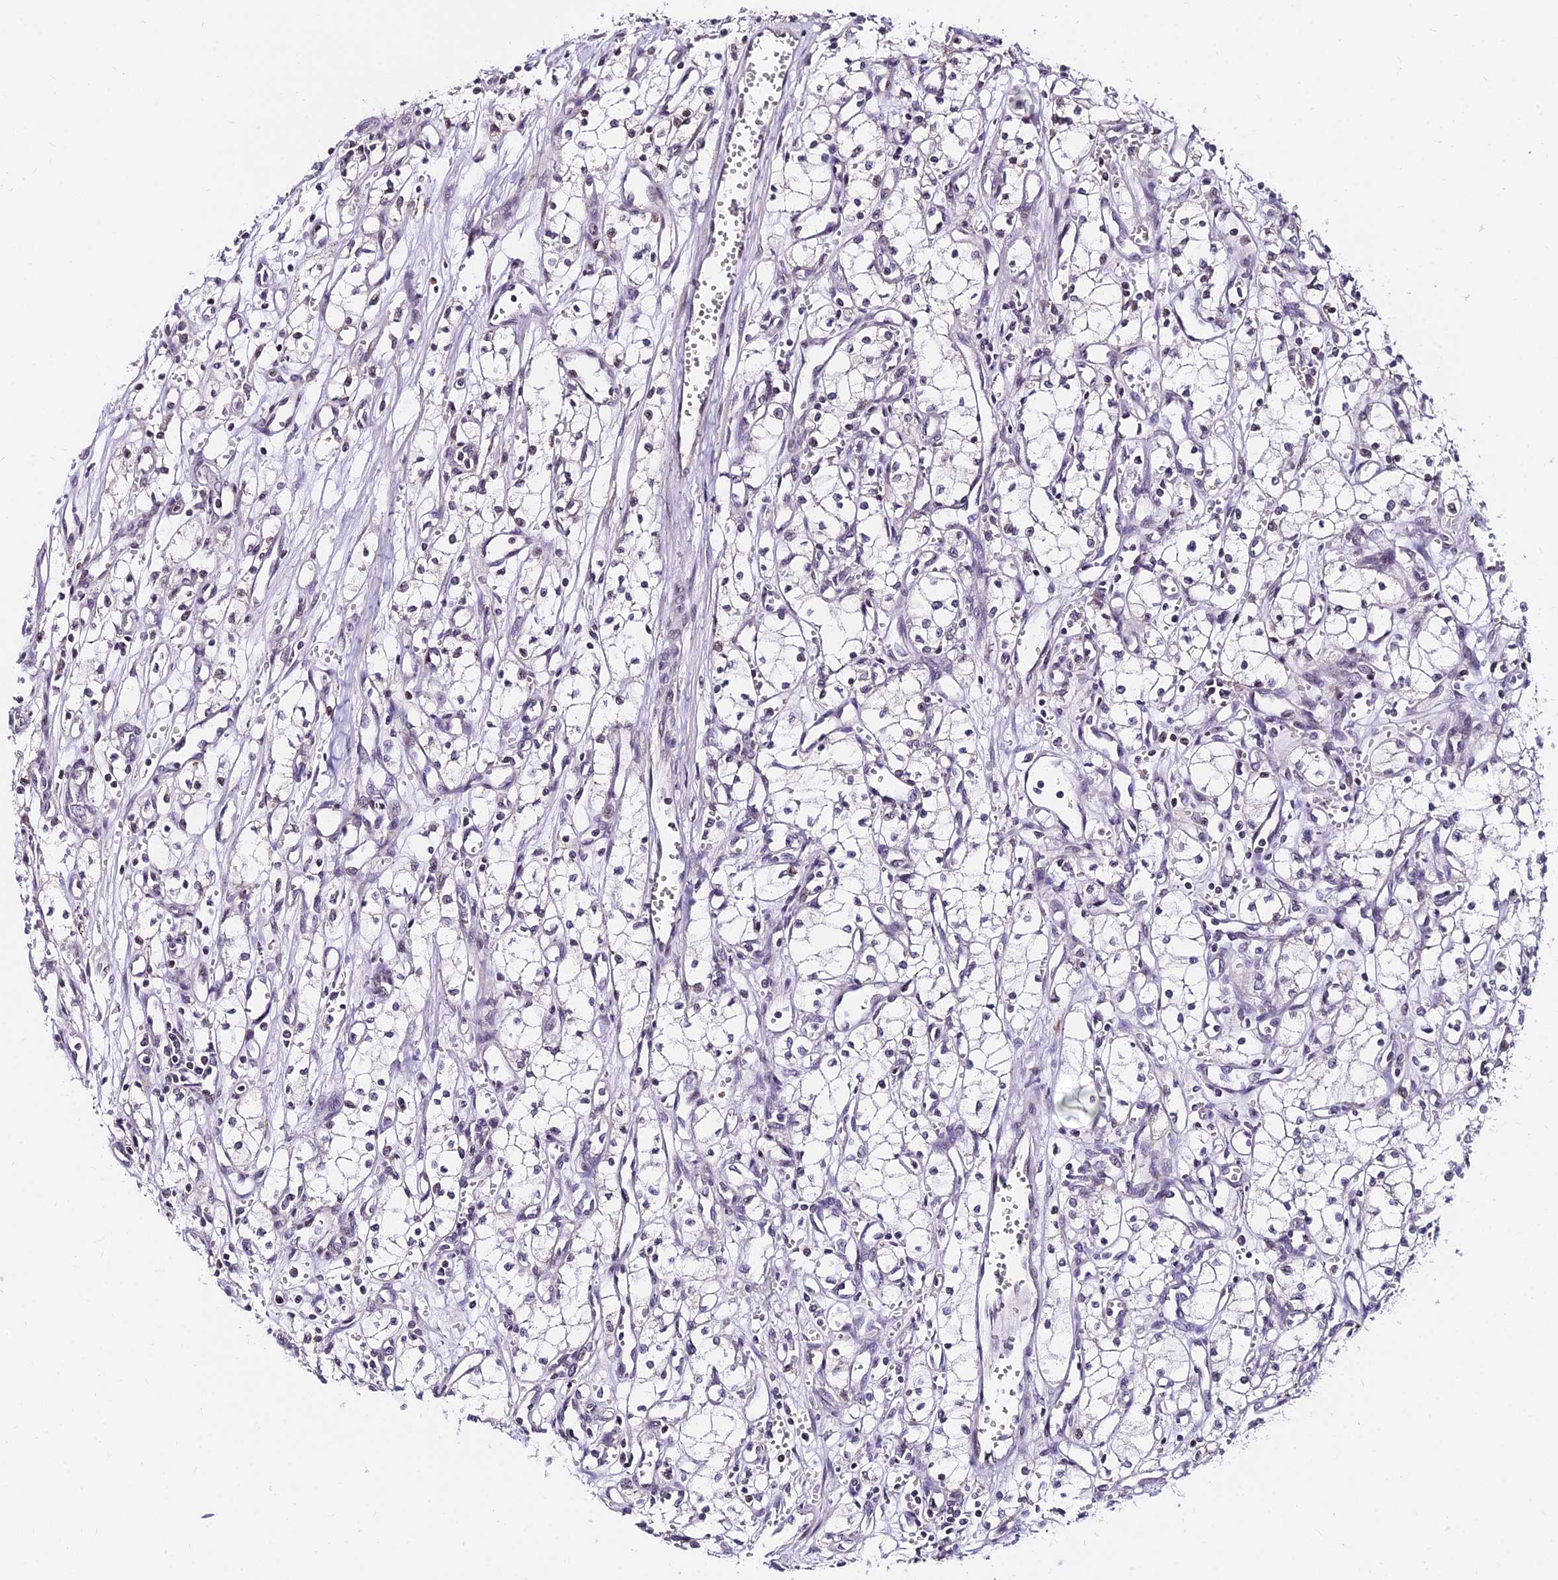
{"staining": {"intensity": "negative", "quantity": "none", "location": "none"}, "tissue": "renal cancer", "cell_type": "Tumor cells", "image_type": "cancer", "snomed": [{"axis": "morphology", "description": "Adenocarcinoma, NOS"}, {"axis": "topography", "description": "Kidney"}], "caption": "The photomicrograph displays no staining of tumor cells in adenocarcinoma (renal).", "gene": "CDNF", "patient": {"sex": "male", "age": 59}}